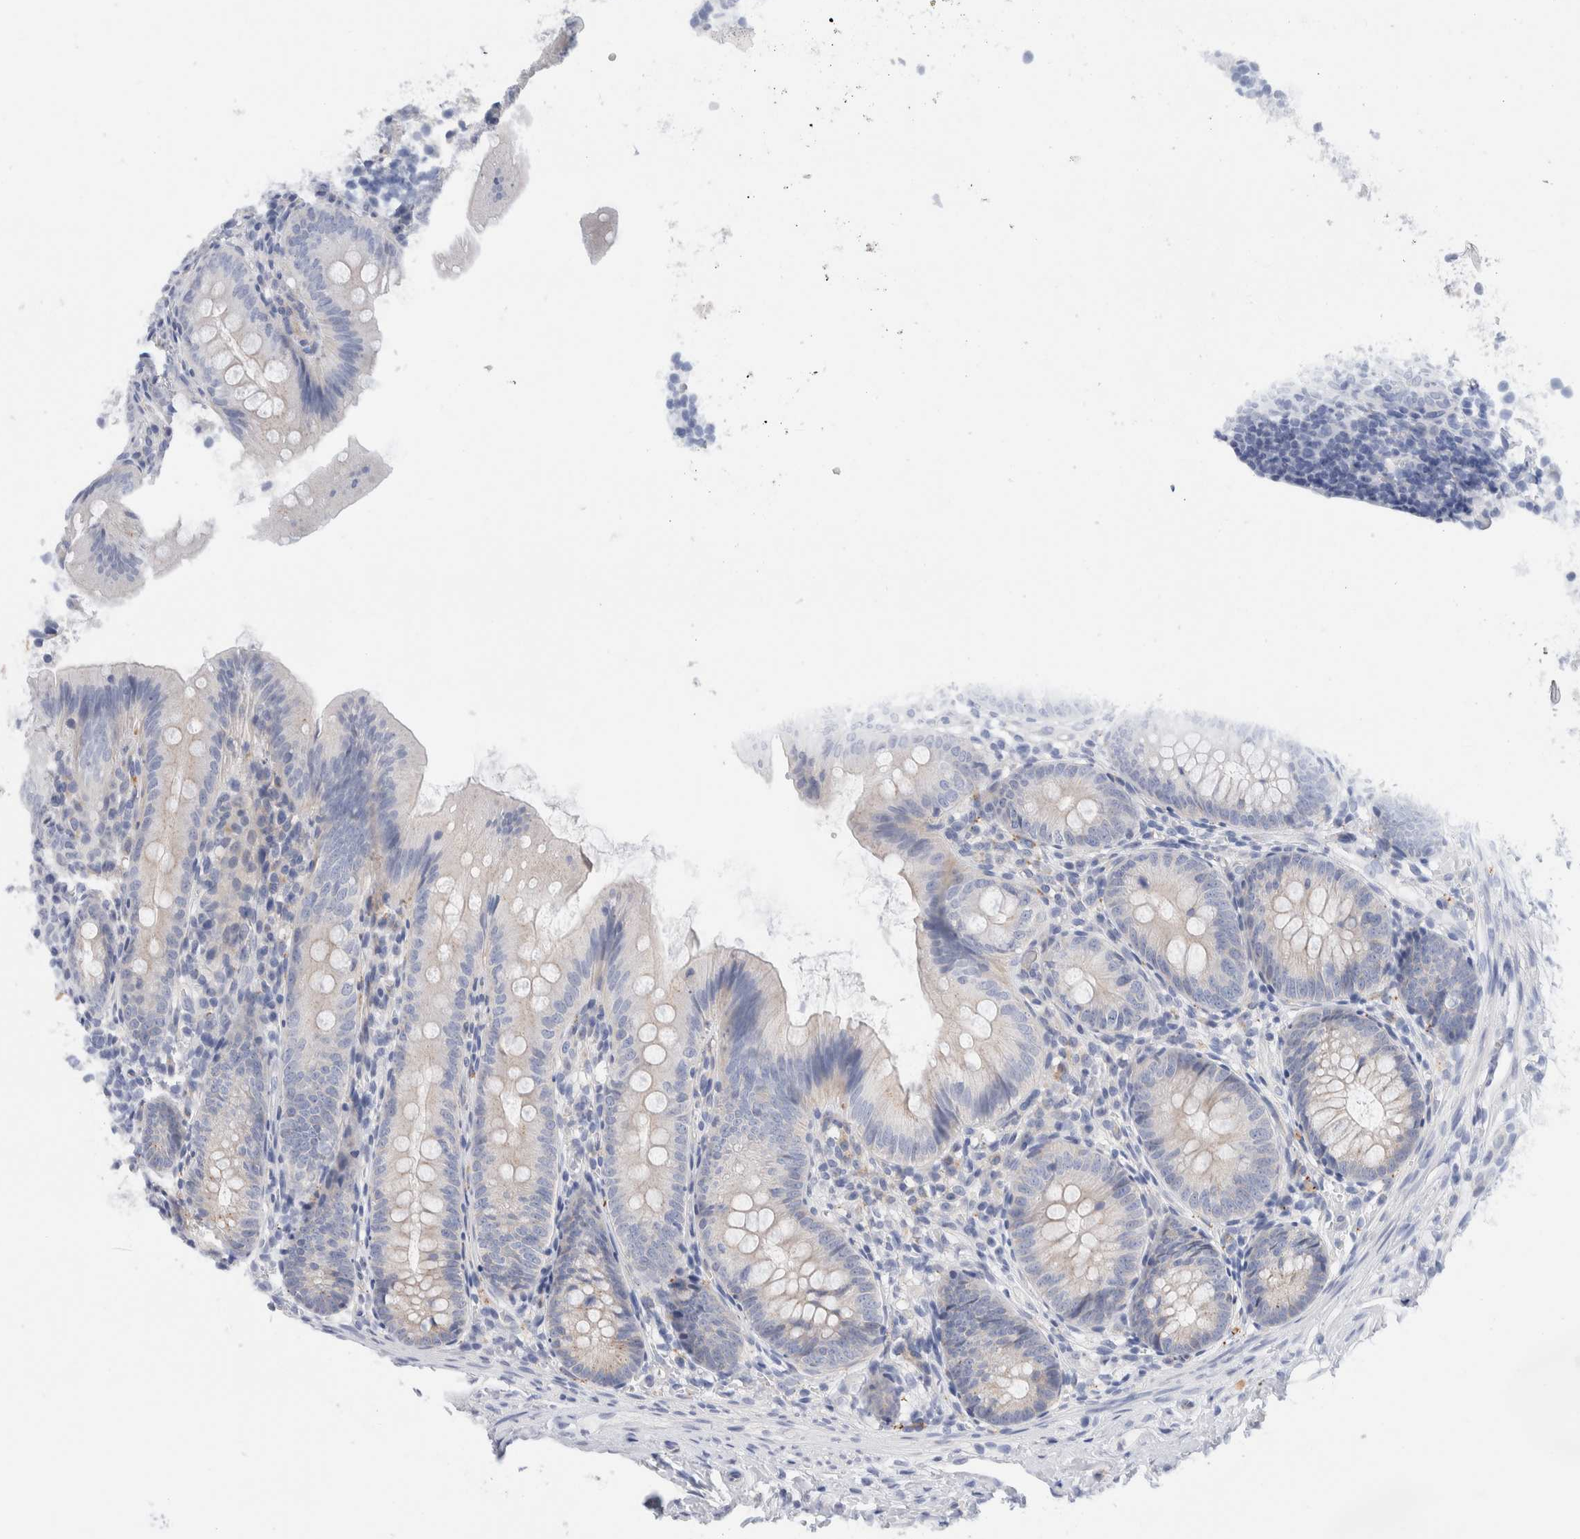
{"staining": {"intensity": "weak", "quantity": "<25%", "location": "cytoplasmic/membranous"}, "tissue": "appendix", "cell_type": "Glandular cells", "image_type": "normal", "snomed": [{"axis": "morphology", "description": "Normal tissue, NOS"}, {"axis": "topography", "description": "Appendix"}], "caption": "This photomicrograph is of unremarkable appendix stained with IHC to label a protein in brown with the nuclei are counter-stained blue. There is no expression in glandular cells.", "gene": "METRNL", "patient": {"sex": "male", "age": 1}}